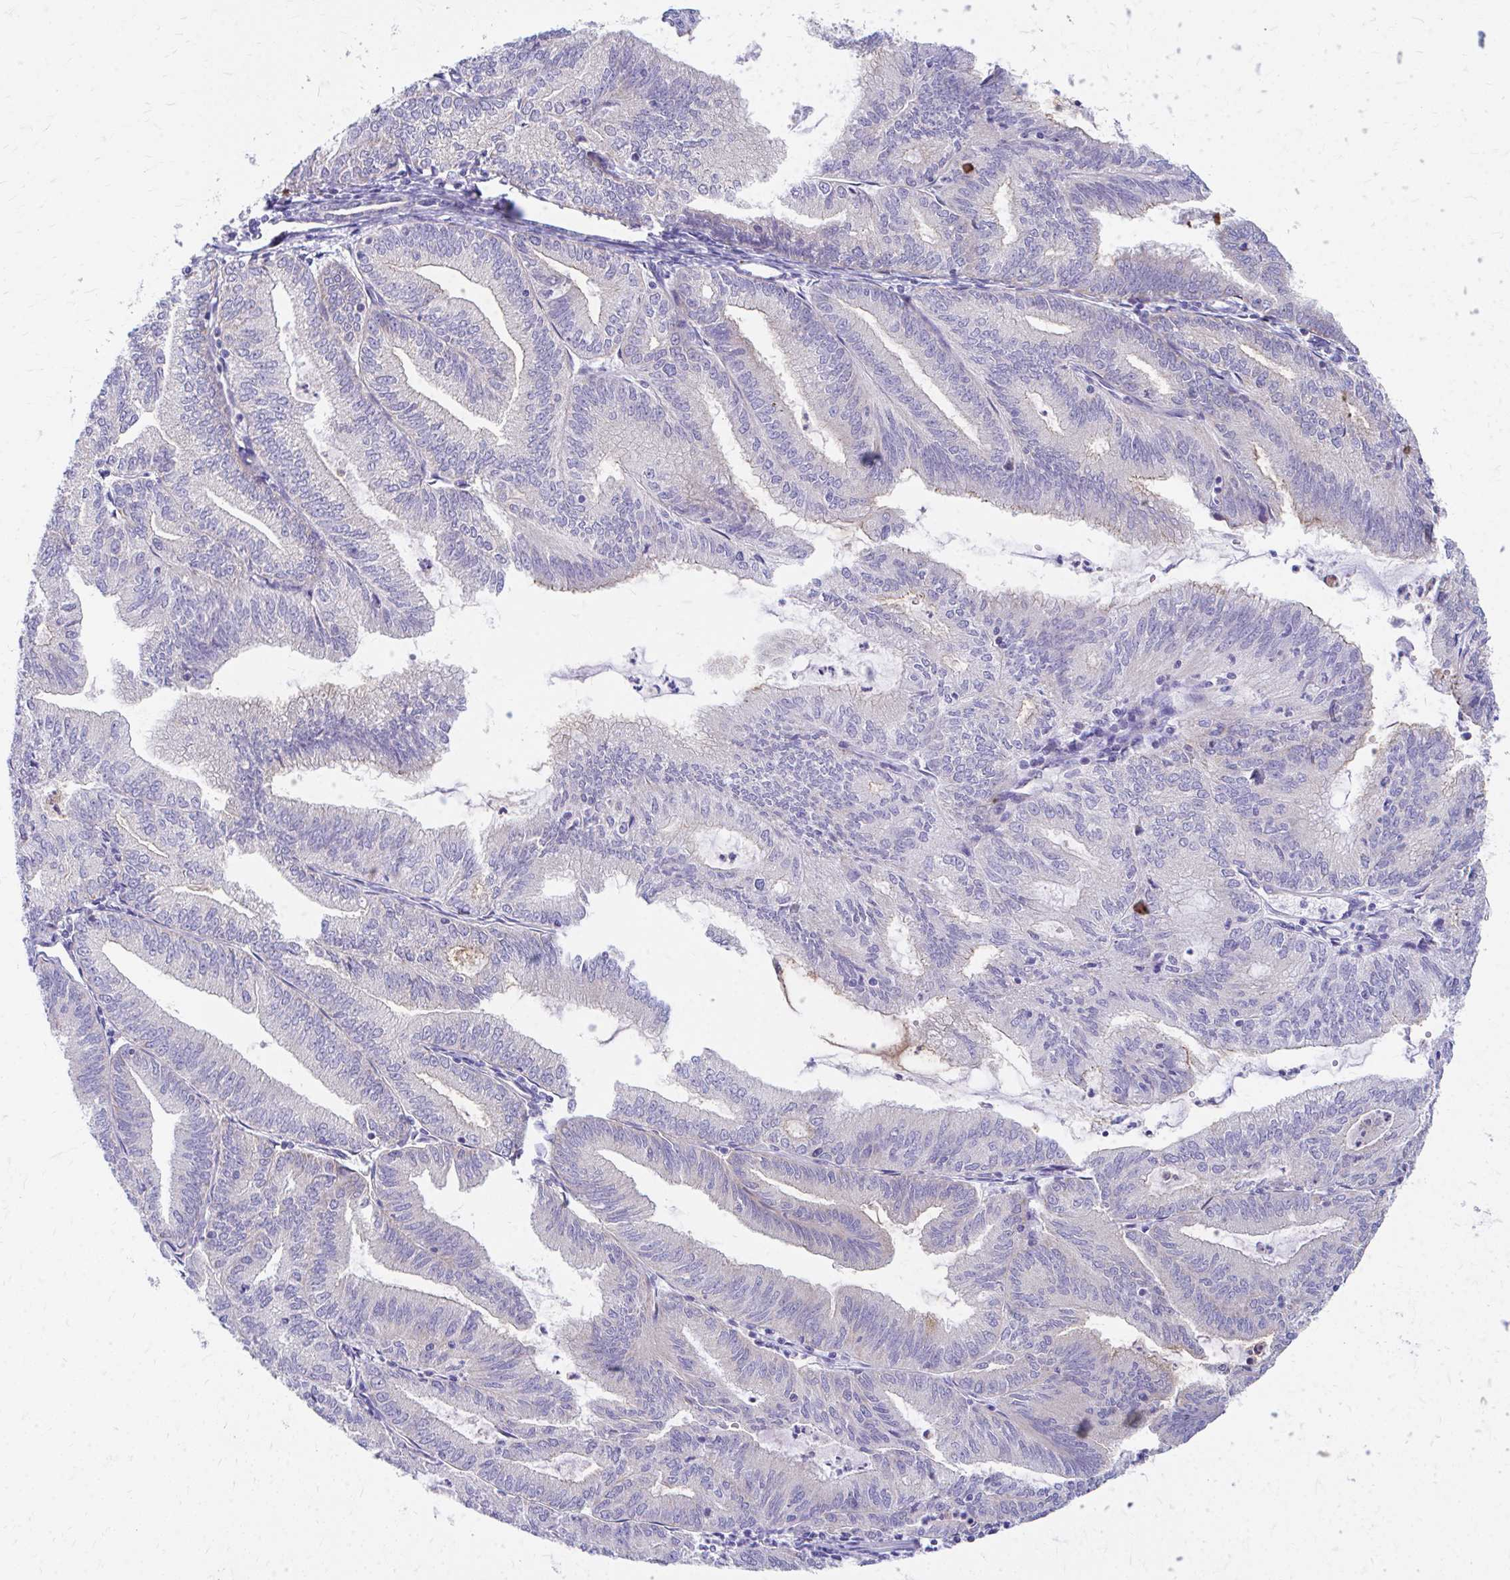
{"staining": {"intensity": "moderate", "quantity": "<25%", "location": "cytoplasmic/membranous"}, "tissue": "endometrial cancer", "cell_type": "Tumor cells", "image_type": "cancer", "snomed": [{"axis": "morphology", "description": "Adenocarcinoma, NOS"}, {"axis": "topography", "description": "Endometrium"}], "caption": "The immunohistochemical stain shows moderate cytoplasmic/membranous positivity in tumor cells of endometrial cancer (adenocarcinoma) tissue.", "gene": "MRPL19", "patient": {"sex": "female", "age": 70}}